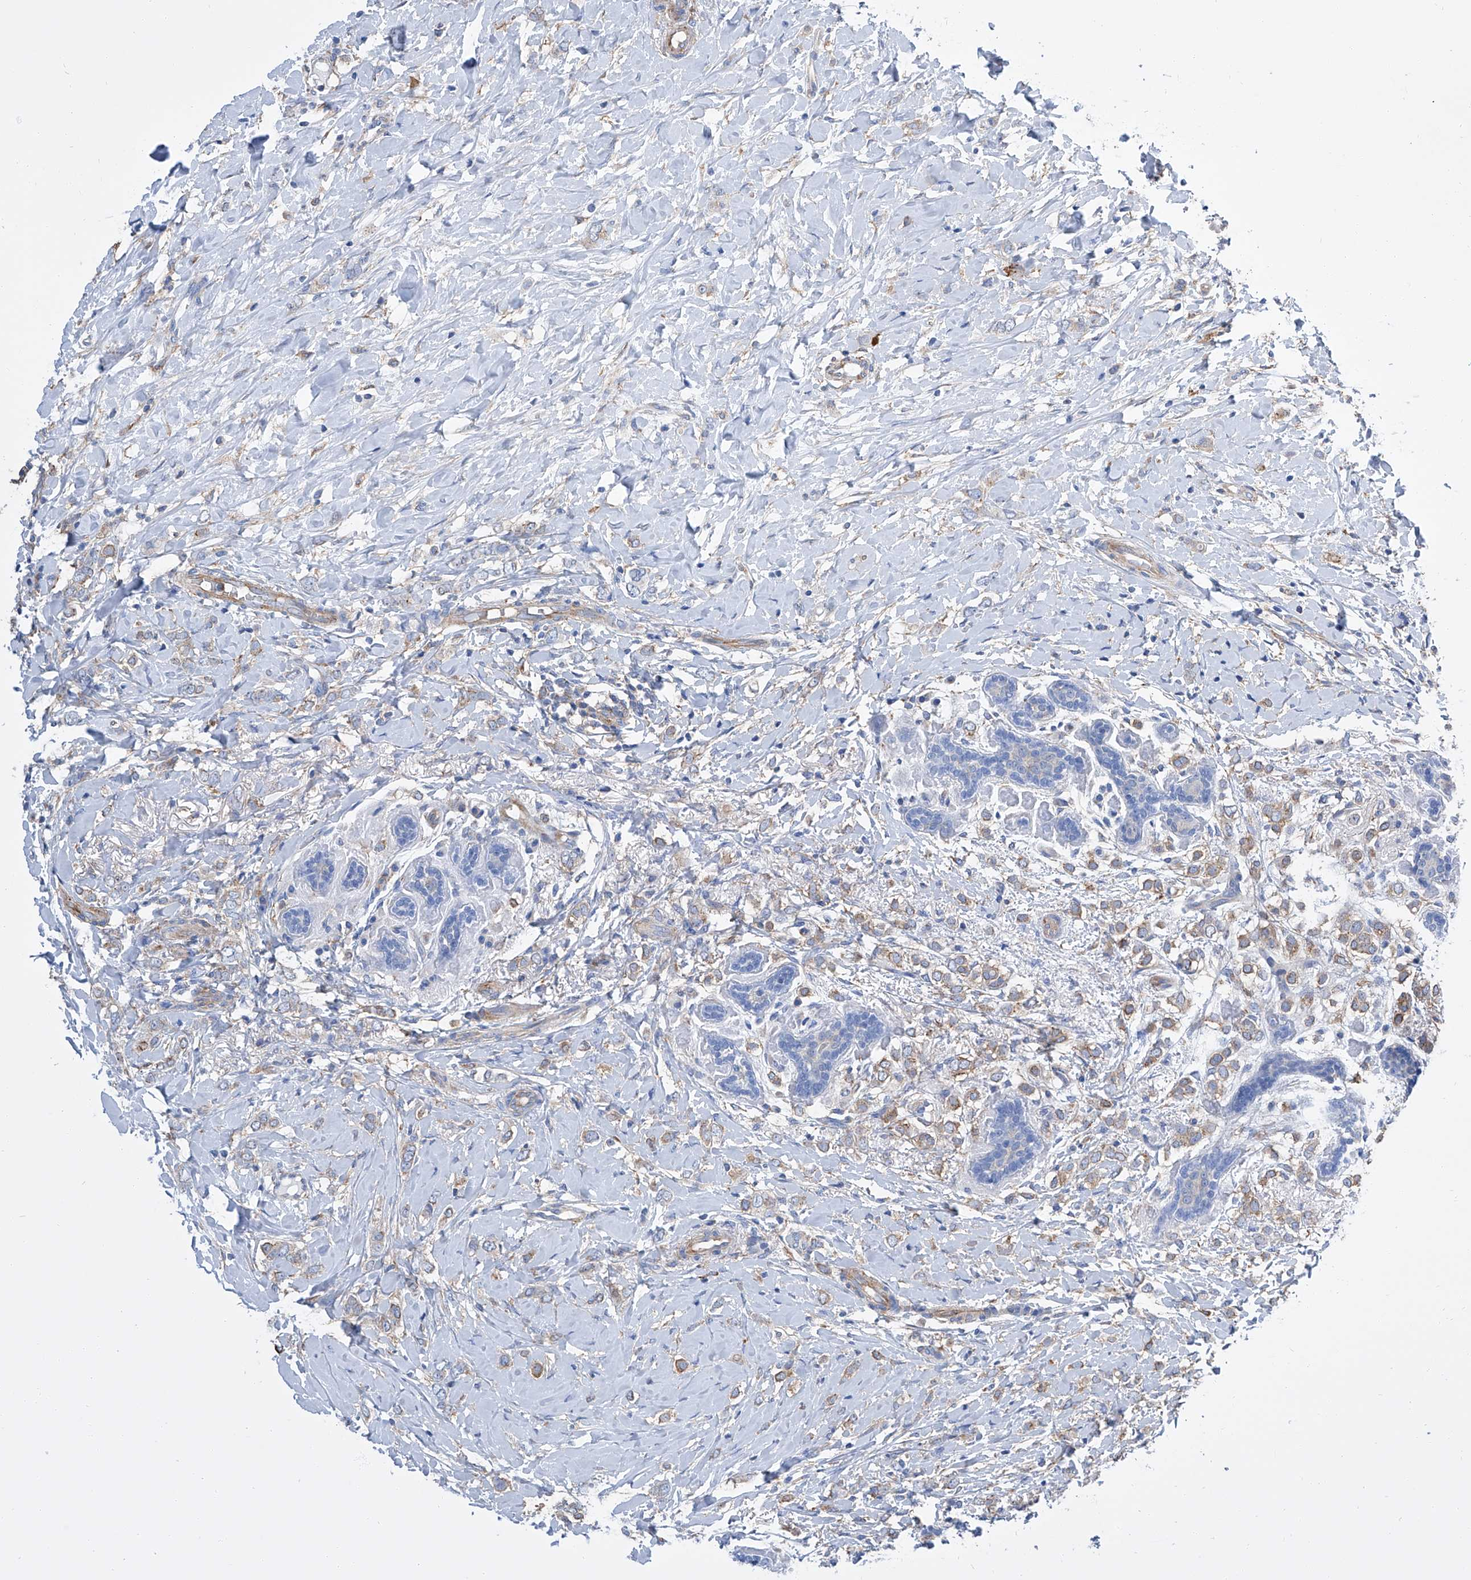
{"staining": {"intensity": "weak", "quantity": ">75%", "location": "cytoplasmic/membranous"}, "tissue": "breast cancer", "cell_type": "Tumor cells", "image_type": "cancer", "snomed": [{"axis": "morphology", "description": "Normal tissue, NOS"}, {"axis": "morphology", "description": "Lobular carcinoma"}, {"axis": "topography", "description": "Breast"}], "caption": "There is low levels of weak cytoplasmic/membranous staining in tumor cells of breast cancer (lobular carcinoma), as demonstrated by immunohistochemical staining (brown color).", "gene": "GPT", "patient": {"sex": "female", "age": 47}}